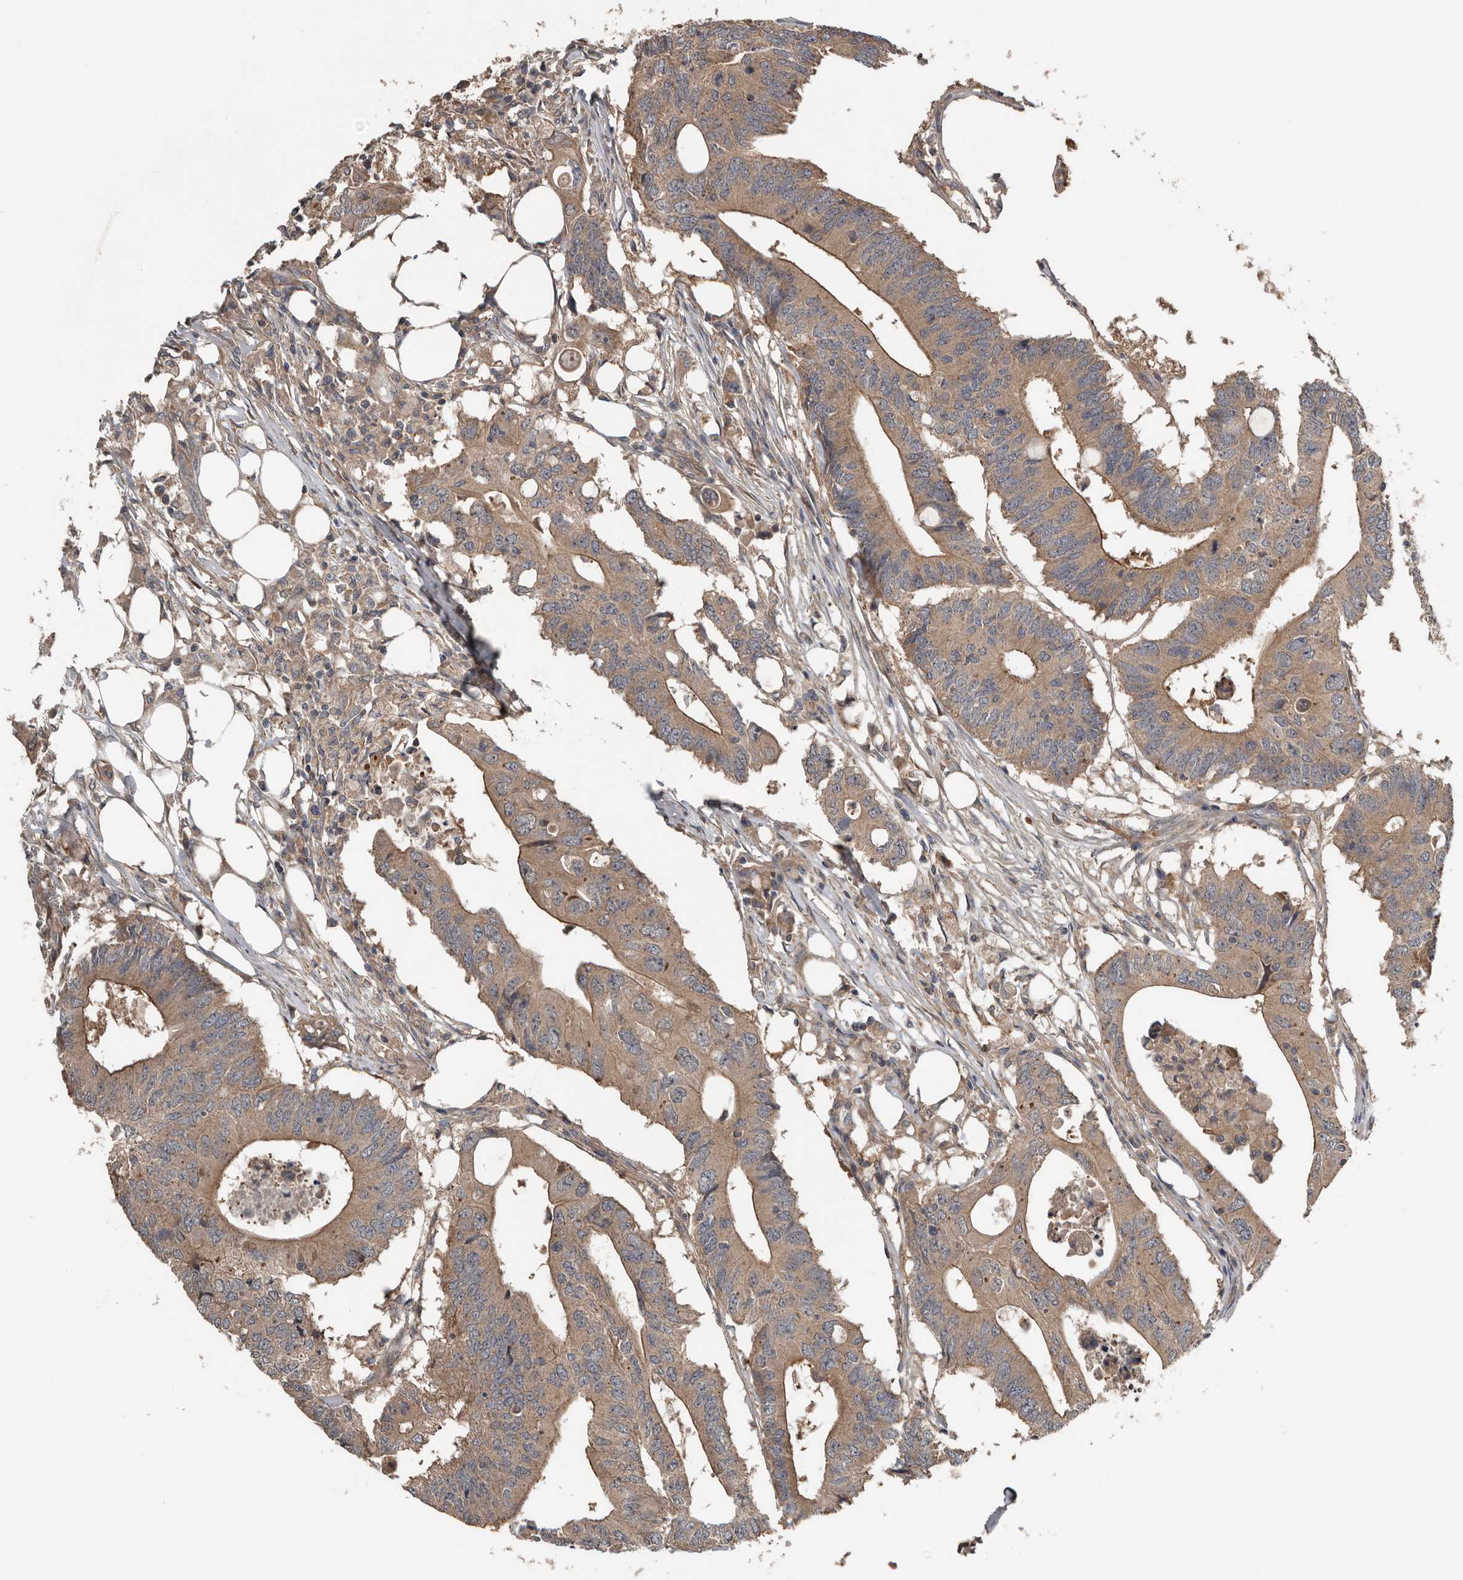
{"staining": {"intensity": "moderate", "quantity": ">75%", "location": "cytoplasmic/membranous"}, "tissue": "colorectal cancer", "cell_type": "Tumor cells", "image_type": "cancer", "snomed": [{"axis": "morphology", "description": "Adenocarcinoma, NOS"}, {"axis": "topography", "description": "Colon"}], "caption": "Brown immunohistochemical staining in human colorectal adenocarcinoma reveals moderate cytoplasmic/membranous staining in approximately >75% of tumor cells.", "gene": "DNAJB4", "patient": {"sex": "male", "age": 71}}